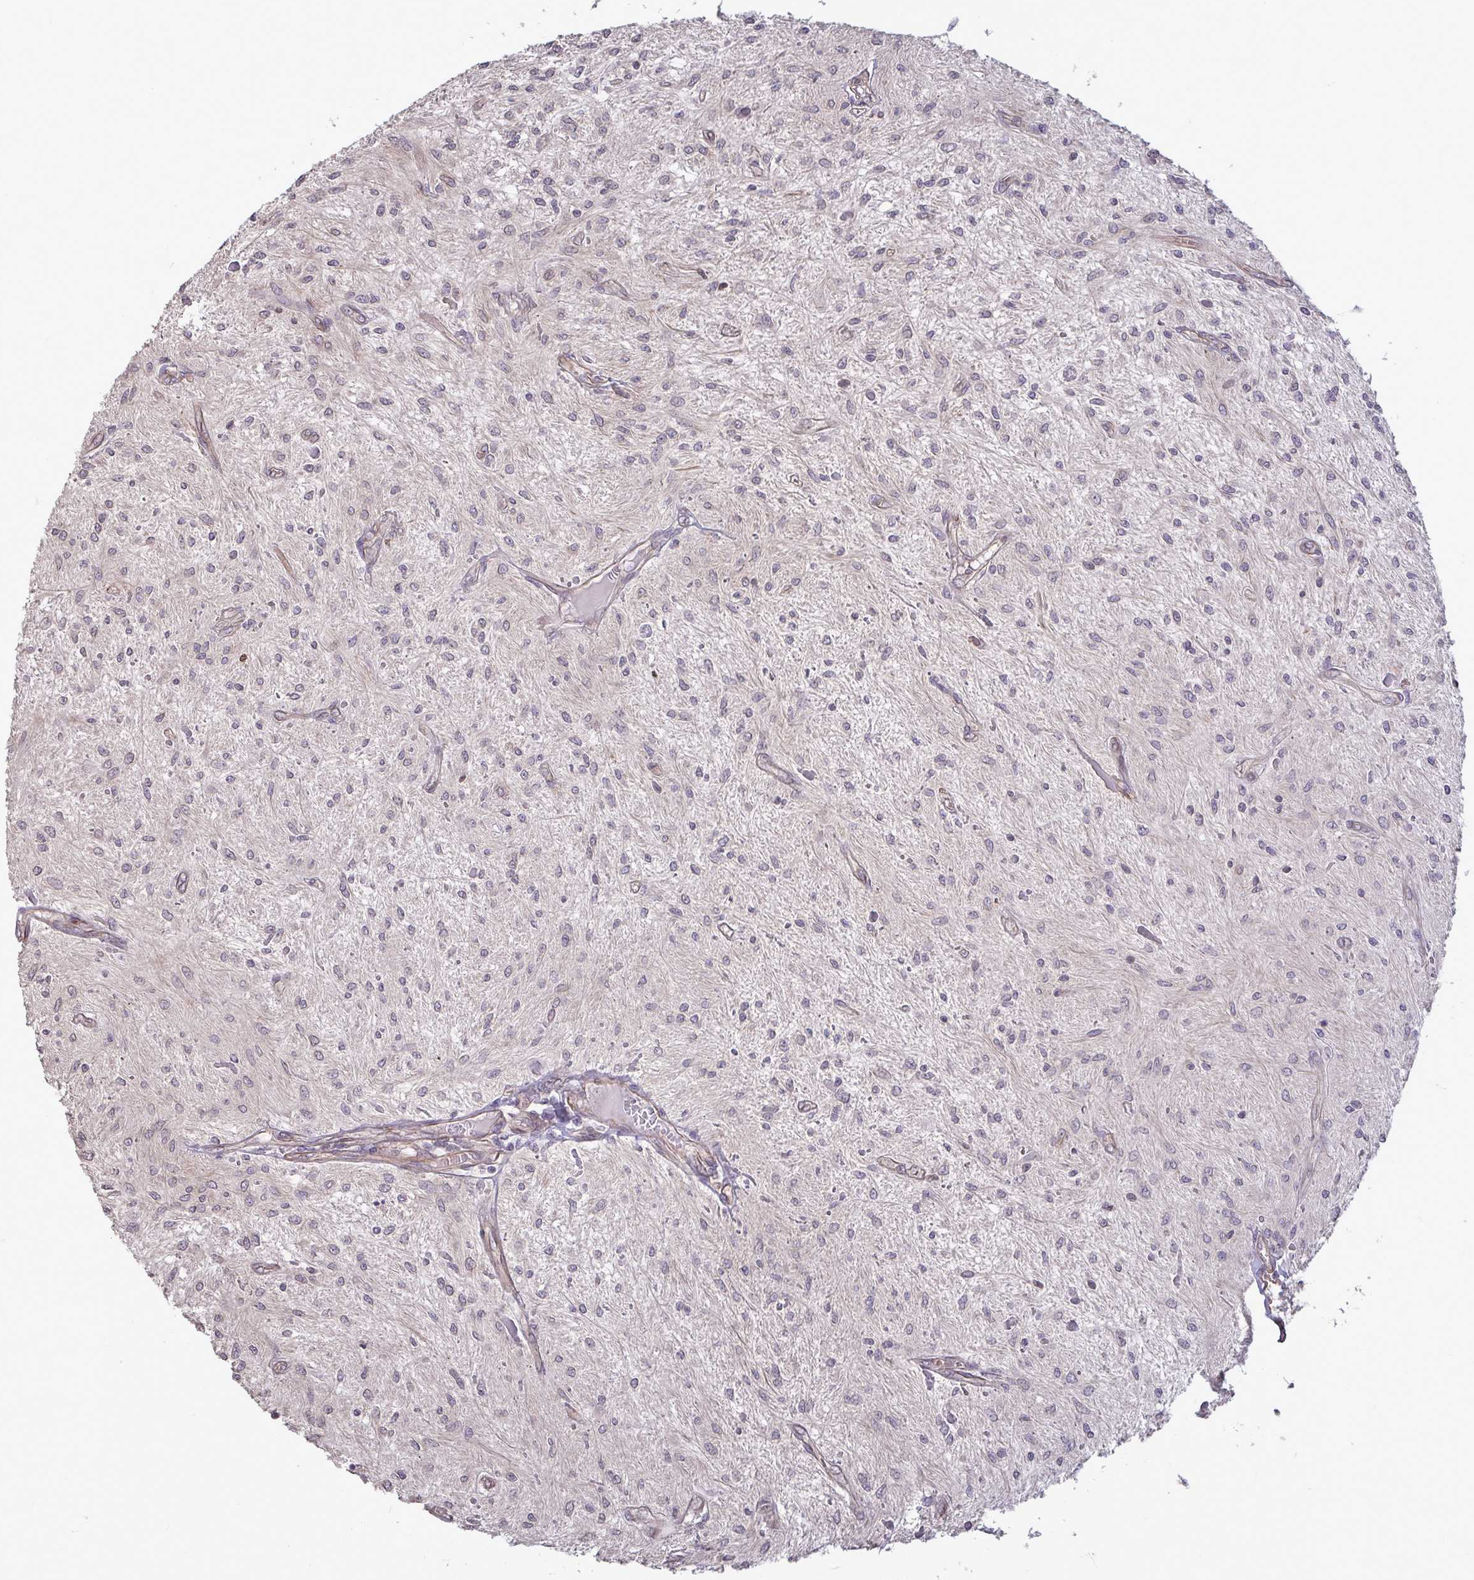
{"staining": {"intensity": "weak", "quantity": "<25%", "location": "nuclear"}, "tissue": "glioma", "cell_type": "Tumor cells", "image_type": "cancer", "snomed": [{"axis": "morphology", "description": "Glioma, malignant, Low grade"}, {"axis": "topography", "description": "Cerebellum"}], "caption": "A high-resolution micrograph shows immunohistochemistry (IHC) staining of malignant glioma (low-grade), which demonstrates no significant positivity in tumor cells. (DAB (3,3'-diaminobenzidine) IHC visualized using brightfield microscopy, high magnification).", "gene": "IPO5", "patient": {"sex": "female", "age": 14}}